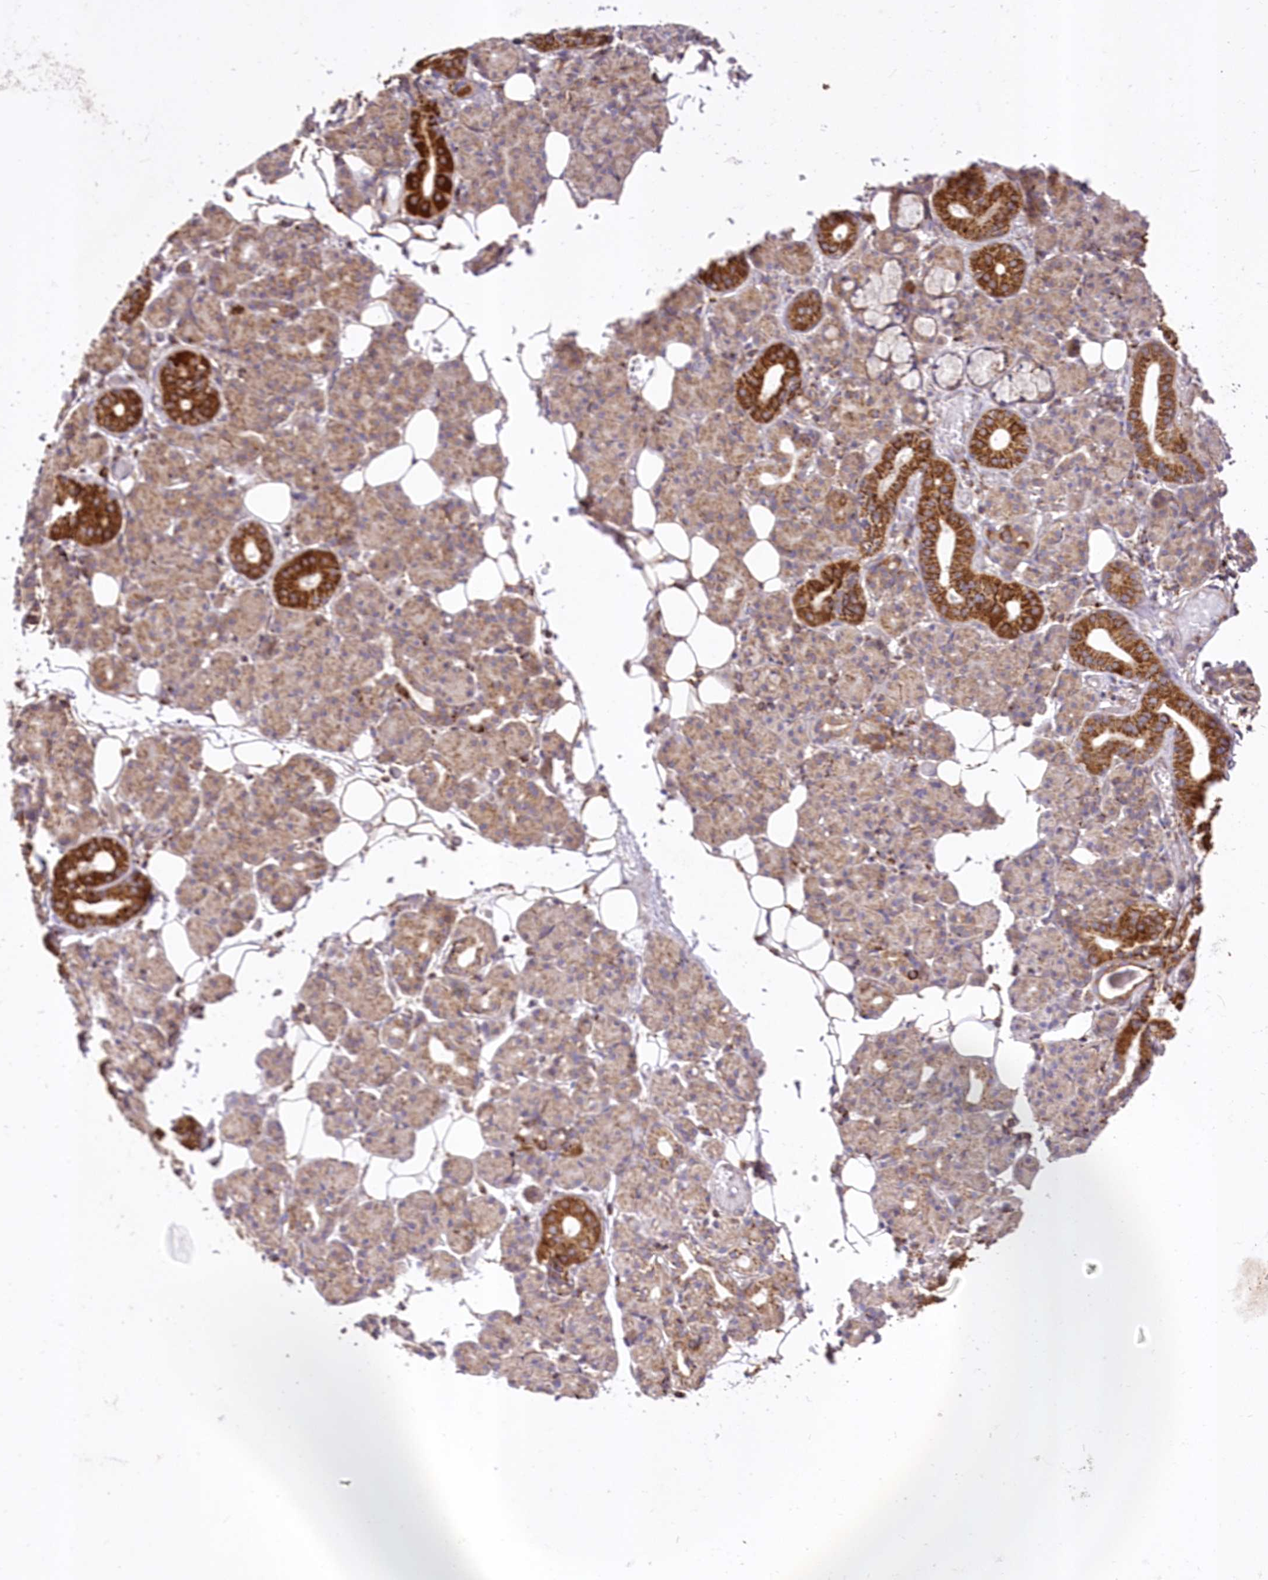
{"staining": {"intensity": "strong", "quantity": "25%-75%", "location": "cytoplasmic/membranous"}, "tissue": "salivary gland", "cell_type": "Glandular cells", "image_type": "normal", "snomed": [{"axis": "morphology", "description": "Normal tissue, NOS"}, {"axis": "topography", "description": "Salivary gland"}], "caption": "Immunohistochemistry (IHC) (DAB) staining of unremarkable human salivary gland displays strong cytoplasmic/membranous protein positivity in approximately 25%-75% of glandular cells.", "gene": "ASNSD1", "patient": {"sex": "male", "age": 63}}